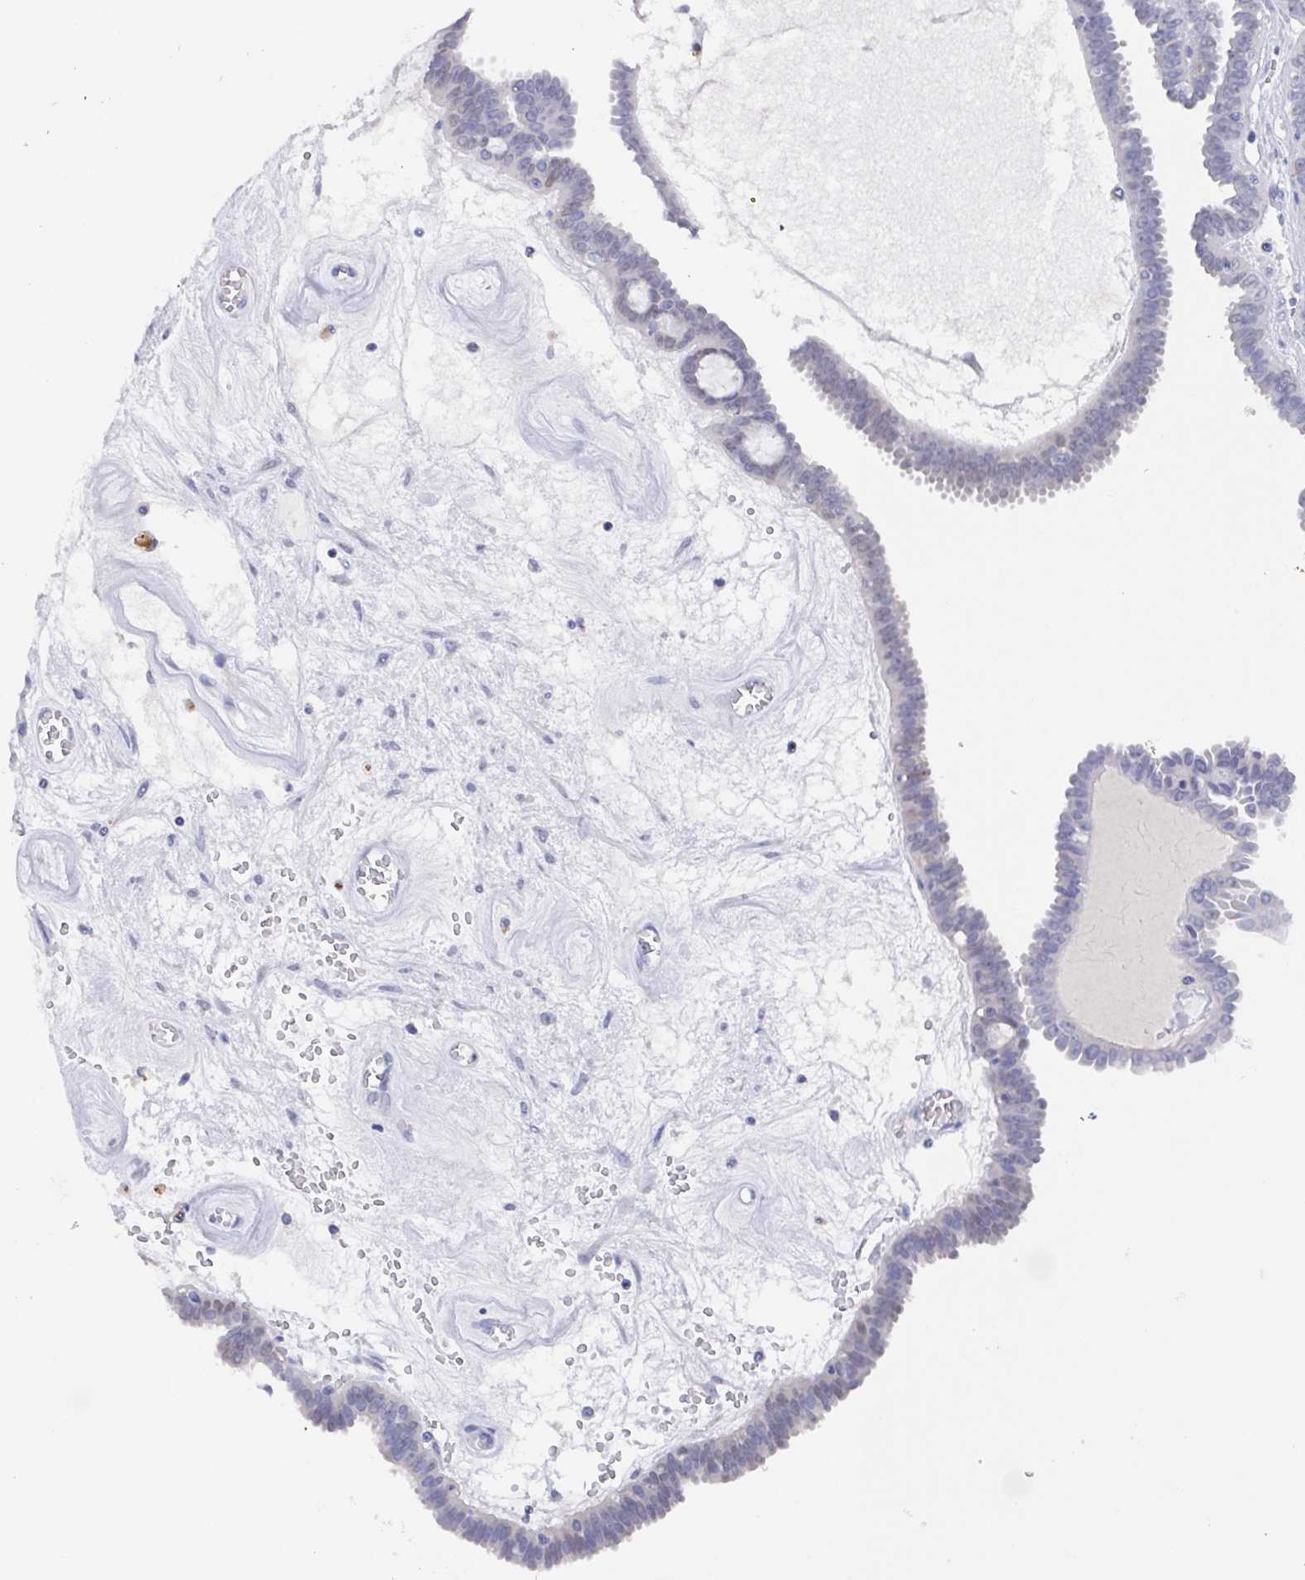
{"staining": {"intensity": "negative", "quantity": "none", "location": "none"}, "tissue": "ovarian cancer", "cell_type": "Tumor cells", "image_type": "cancer", "snomed": [{"axis": "morphology", "description": "Cystadenocarcinoma, serous, NOS"}, {"axis": "topography", "description": "Ovary"}], "caption": "Immunohistochemistry (IHC) micrograph of human ovarian serous cystadenocarcinoma stained for a protein (brown), which shows no staining in tumor cells.", "gene": "SSC4D", "patient": {"sex": "female", "age": 71}}